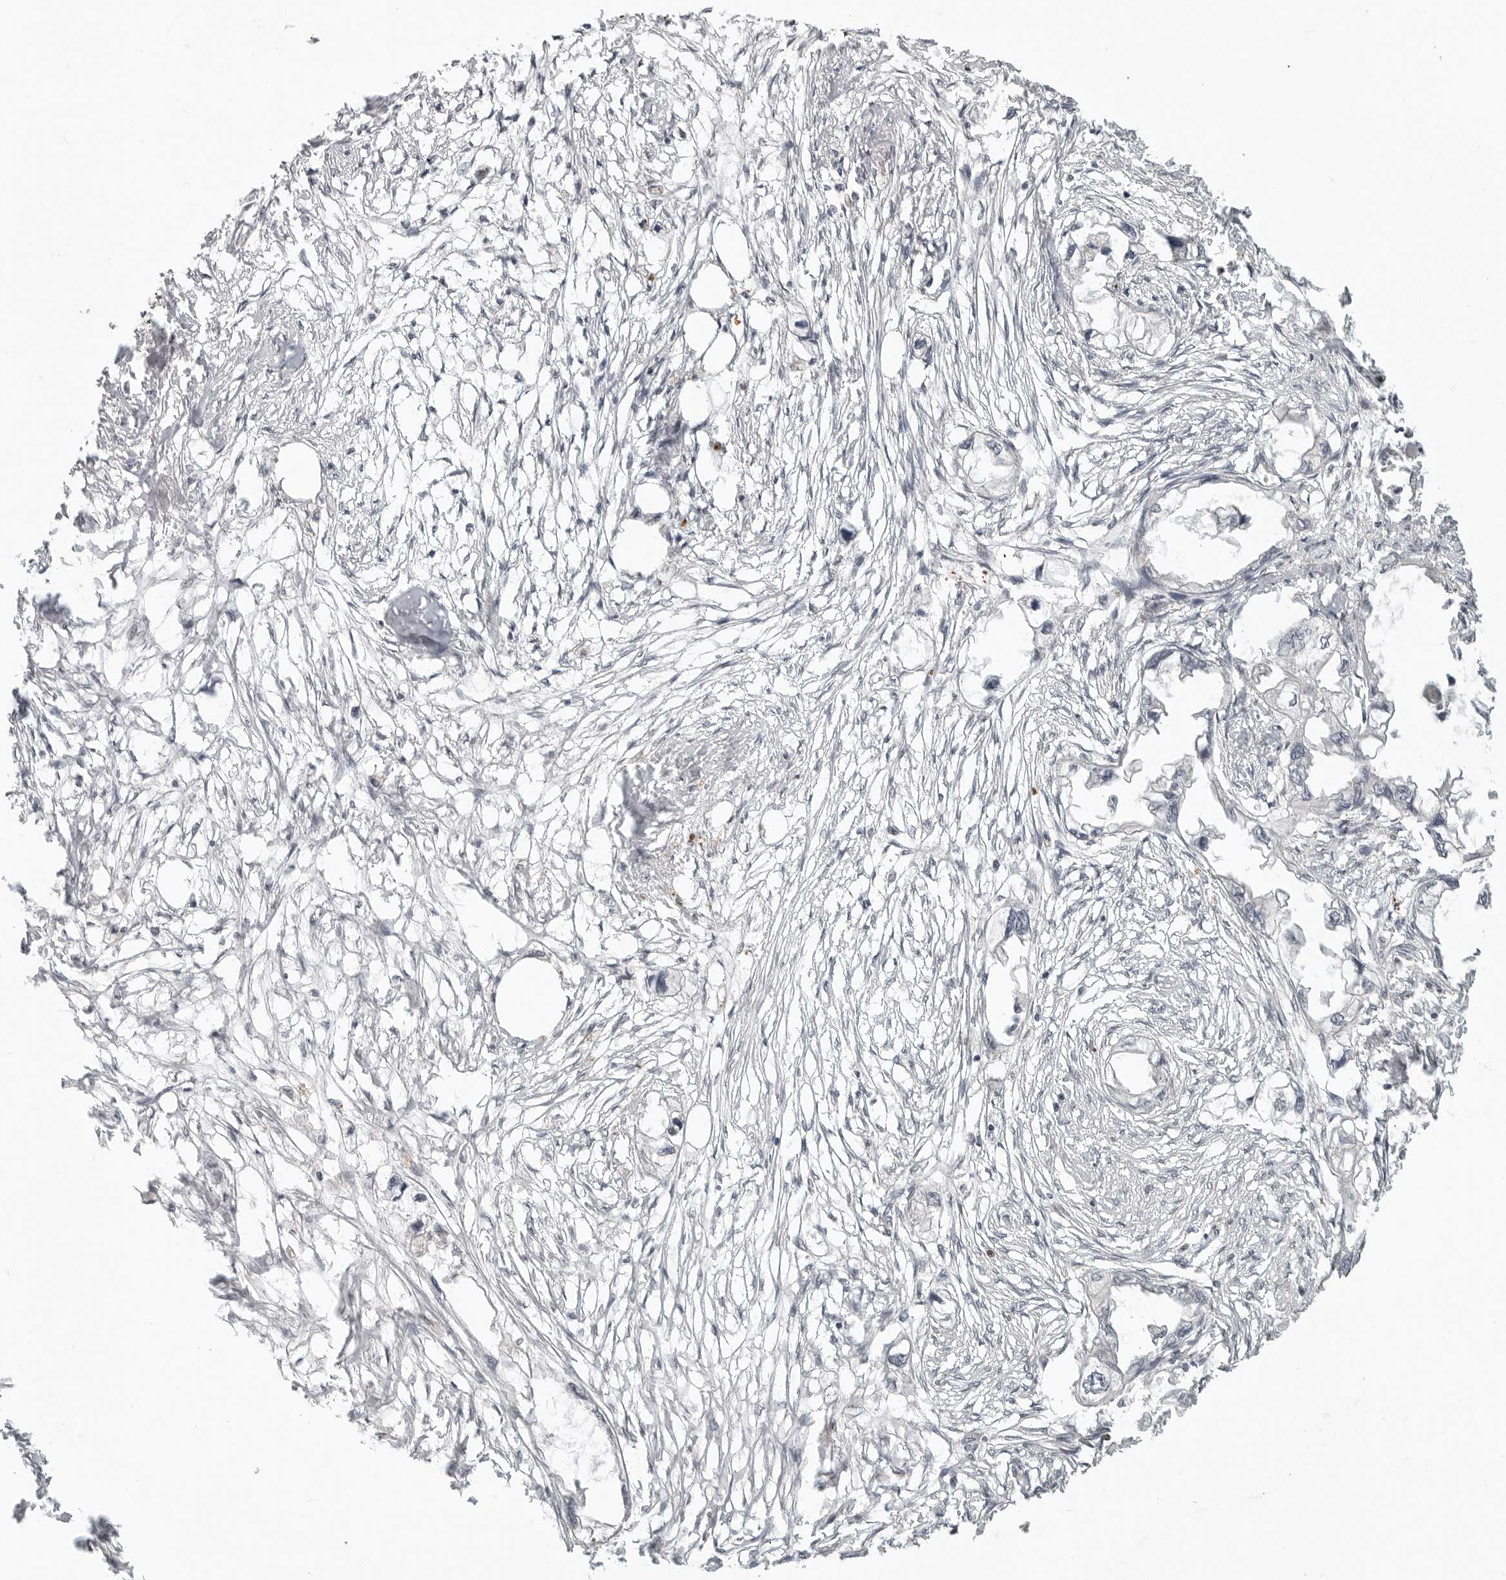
{"staining": {"intensity": "negative", "quantity": "none", "location": "none"}, "tissue": "endometrial cancer", "cell_type": "Tumor cells", "image_type": "cancer", "snomed": [{"axis": "morphology", "description": "Adenocarcinoma, NOS"}, {"axis": "morphology", "description": "Adenocarcinoma, metastatic, NOS"}, {"axis": "topography", "description": "Adipose tissue"}, {"axis": "topography", "description": "Endometrium"}], "caption": "The photomicrograph demonstrates no significant expression in tumor cells of endometrial cancer (metastatic adenocarcinoma).", "gene": "FOXP3", "patient": {"sex": "female", "age": 67}}